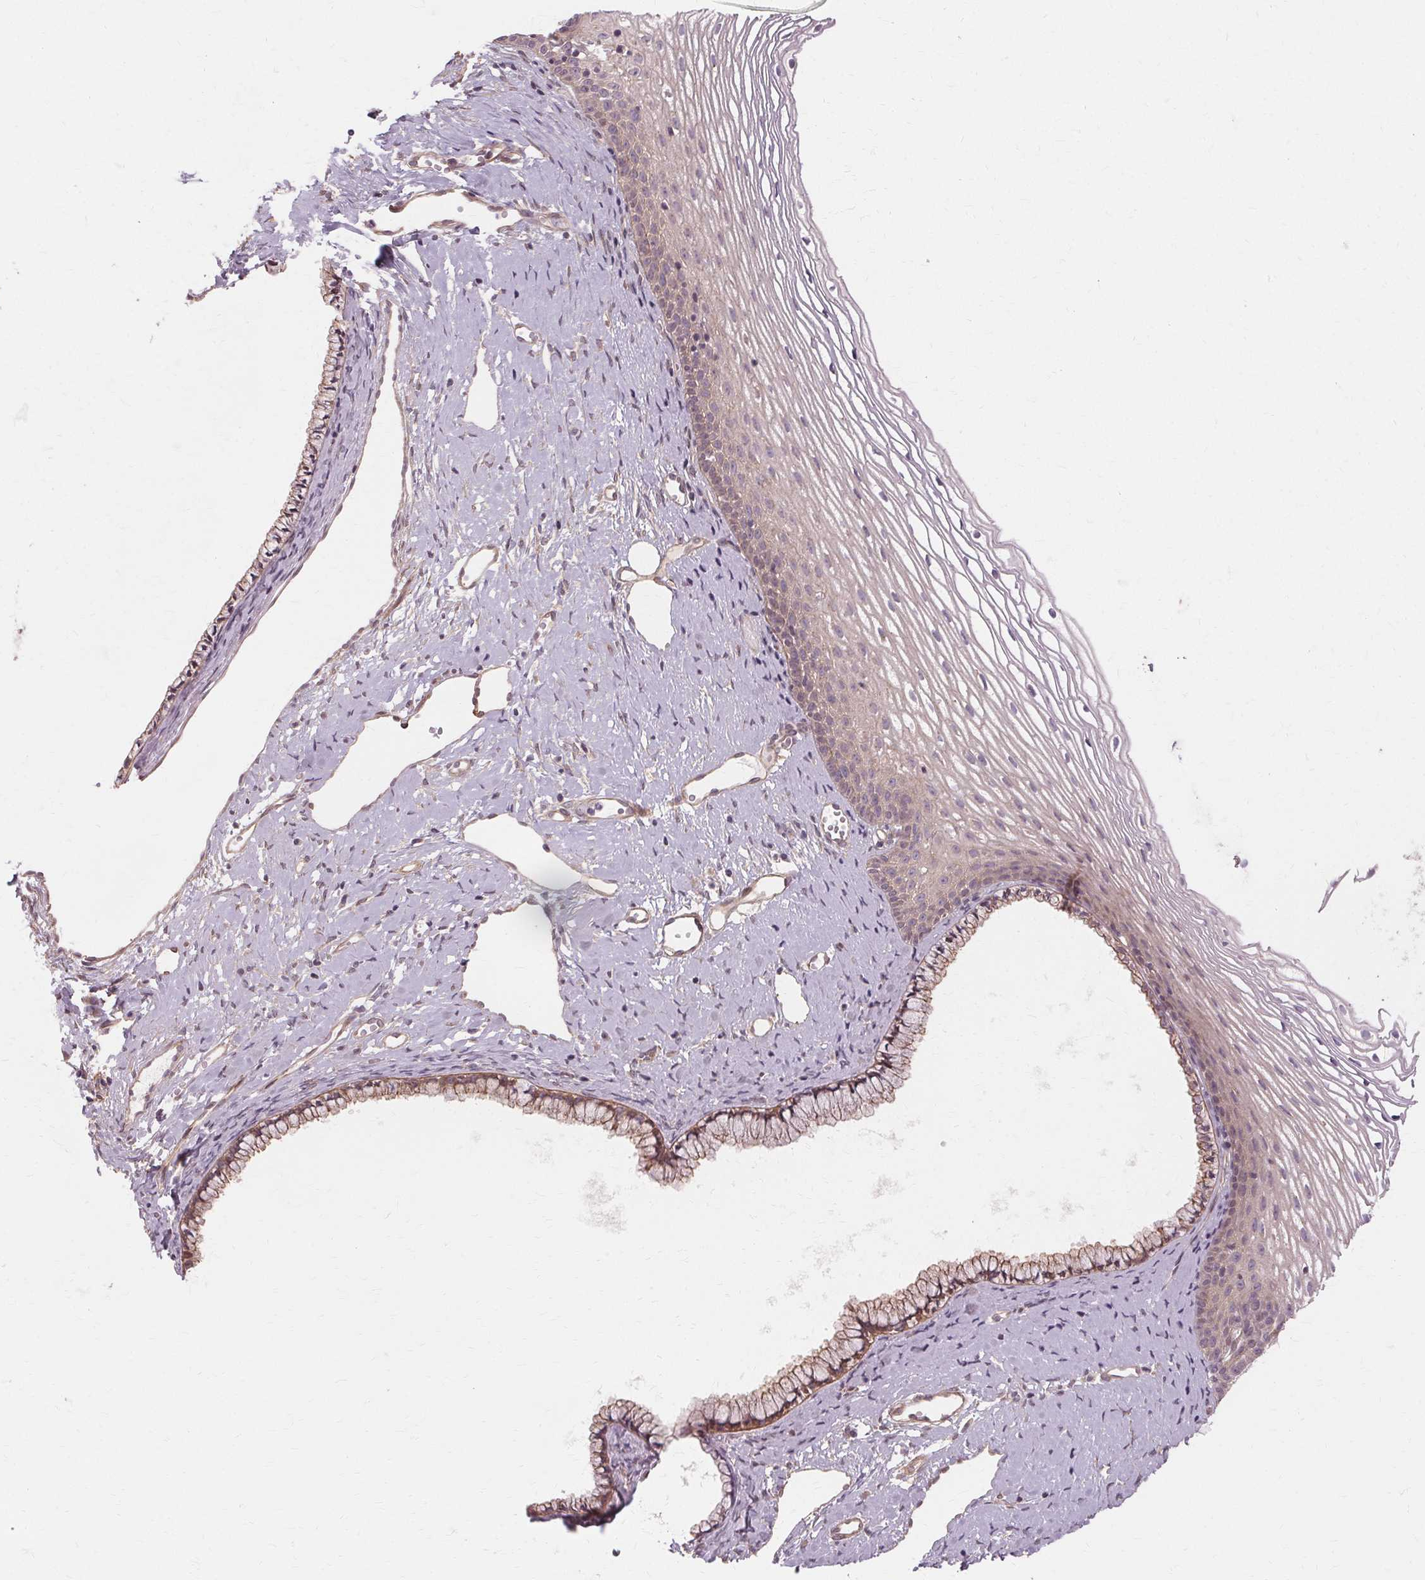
{"staining": {"intensity": "weak", "quantity": "25%-75%", "location": "cytoplasmic/membranous"}, "tissue": "cervix", "cell_type": "Glandular cells", "image_type": "normal", "snomed": [{"axis": "morphology", "description": "Normal tissue, NOS"}, {"axis": "topography", "description": "Cervix"}], "caption": "Human cervix stained with a brown dye shows weak cytoplasmic/membranous positive staining in approximately 25%-75% of glandular cells.", "gene": "USP8", "patient": {"sex": "female", "age": 40}}